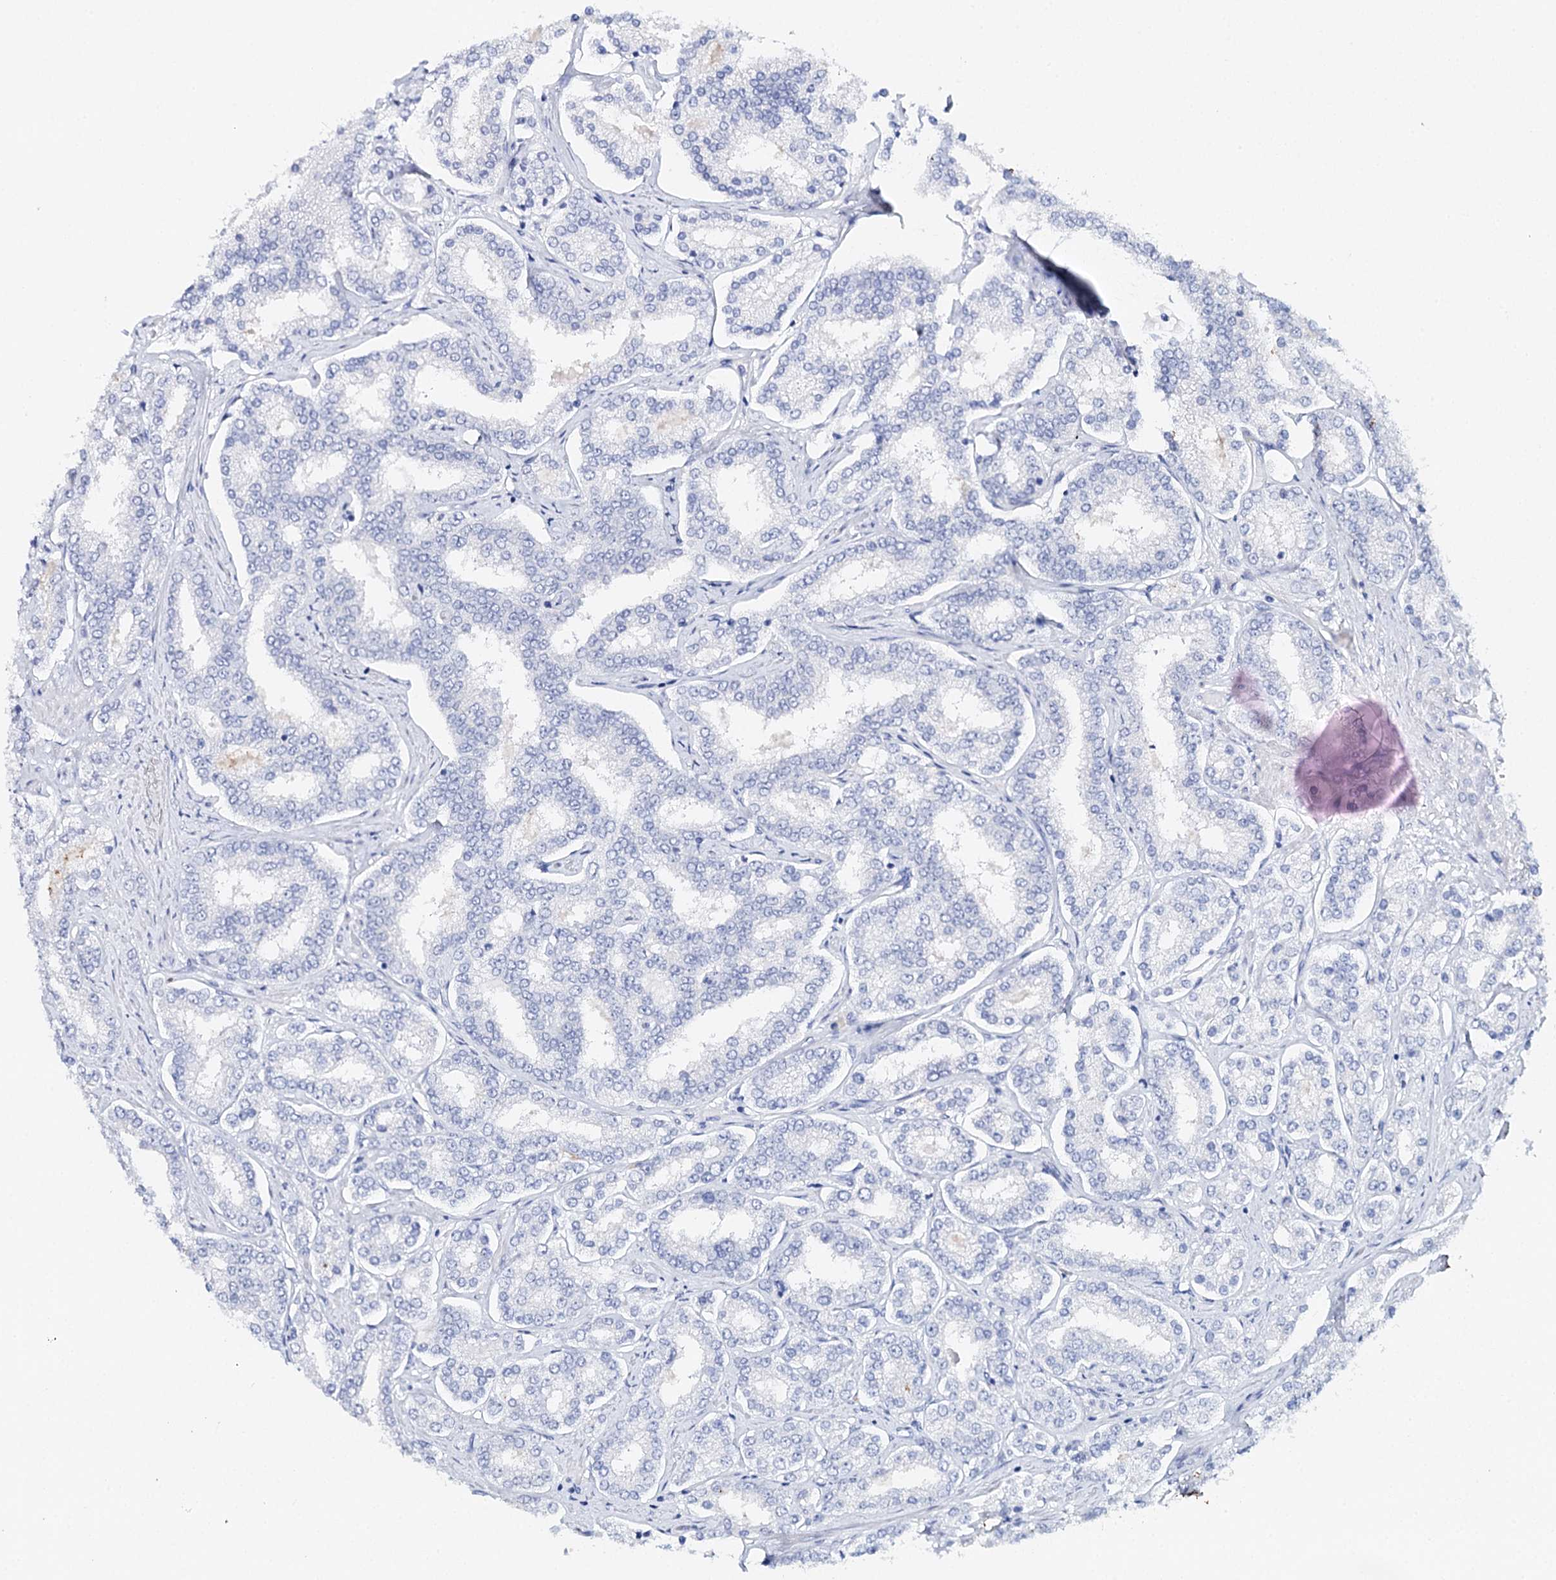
{"staining": {"intensity": "negative", "quantity": "none", "location": "none"}, "tissue": "prostate cancer", "cell_type": "Tumor cells", "image_type": "cancer", "snomed": [{"axis": "morphology", "description": "Normal tissue, NOS"}, {"axis": "morphology", "description": "Adenocarcinoma, High grade"}, {"axis": "topography", "description": "Prostate"}], "caption": "An image of prostate cancer (adenocarcinoma (high-grade)) stained for a protein shows no brown staining in tumor cells. (Stains: DAB IHC with hematoxylin counter stain, Microscopy: brightfield microscopy at high magnification).", "gene": "CEACAM8", "patient": {"sex": "male", "age": 83}}